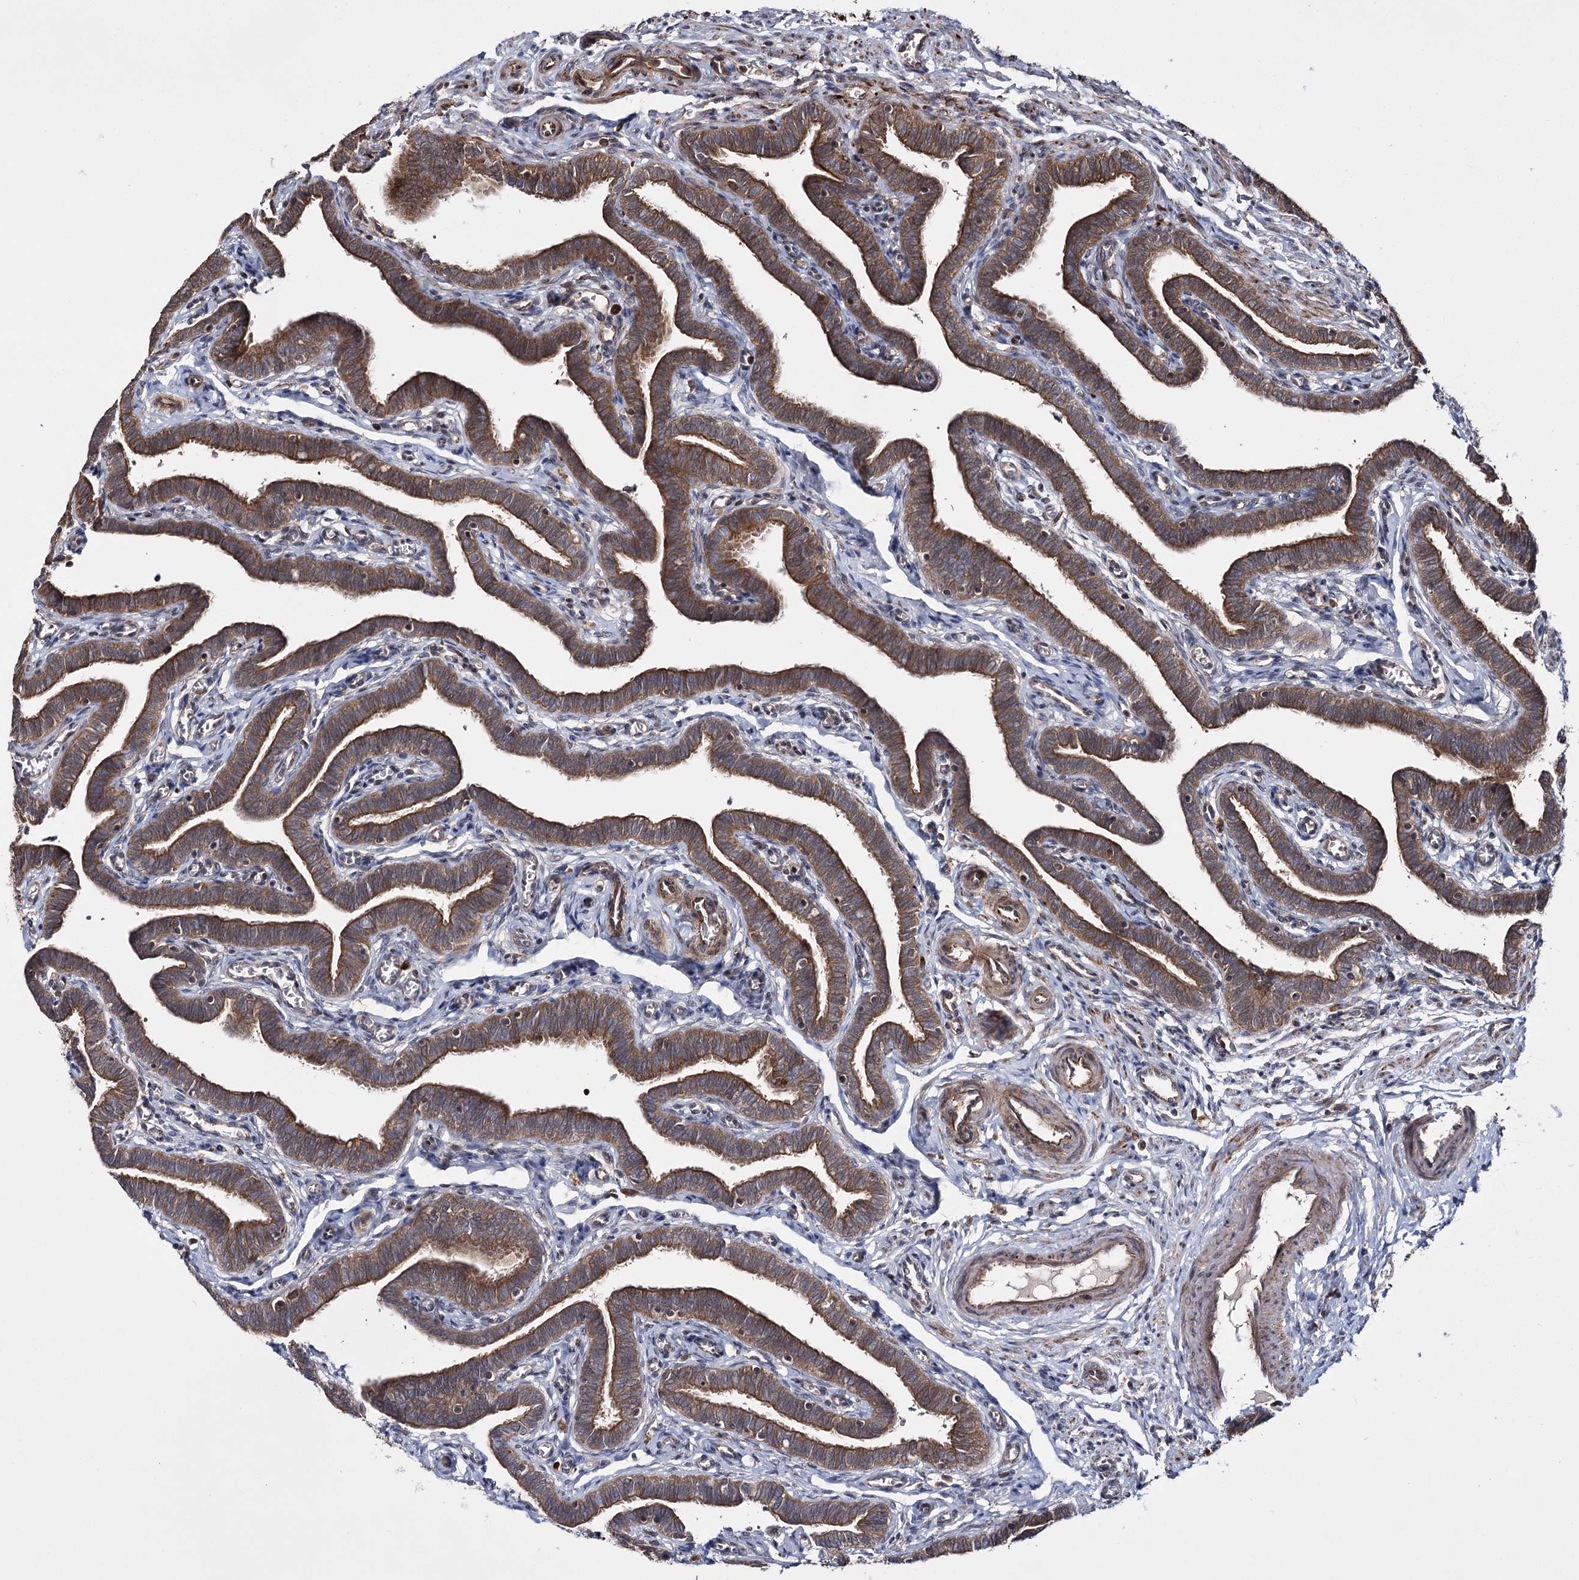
{"staining": {"intensity": "strong", "quantity": ">75%", "location": "cytoplasmic/membranous"}, "tissue": "fallopian tube", "cell_type": "Glandular cells", "image_type": "normal", "snomed": [{"axis": "morphology", "description": "Normal tissue, NOS"}, {"axis": "topography", "description": "Fallopian tube"}], "caption": "Immunohistochemical staining of unremarkable fallopian tube reveals high levels of strong cytoplasmic/membranous expression in about >75% of glandular cells. The staining was performed using DAB, with brown indicating positive protein expression. Nuclei are stained blue with hematoxylin.", "gene": "HECTD2", "patient": {"sex": "female", "age": 36}}